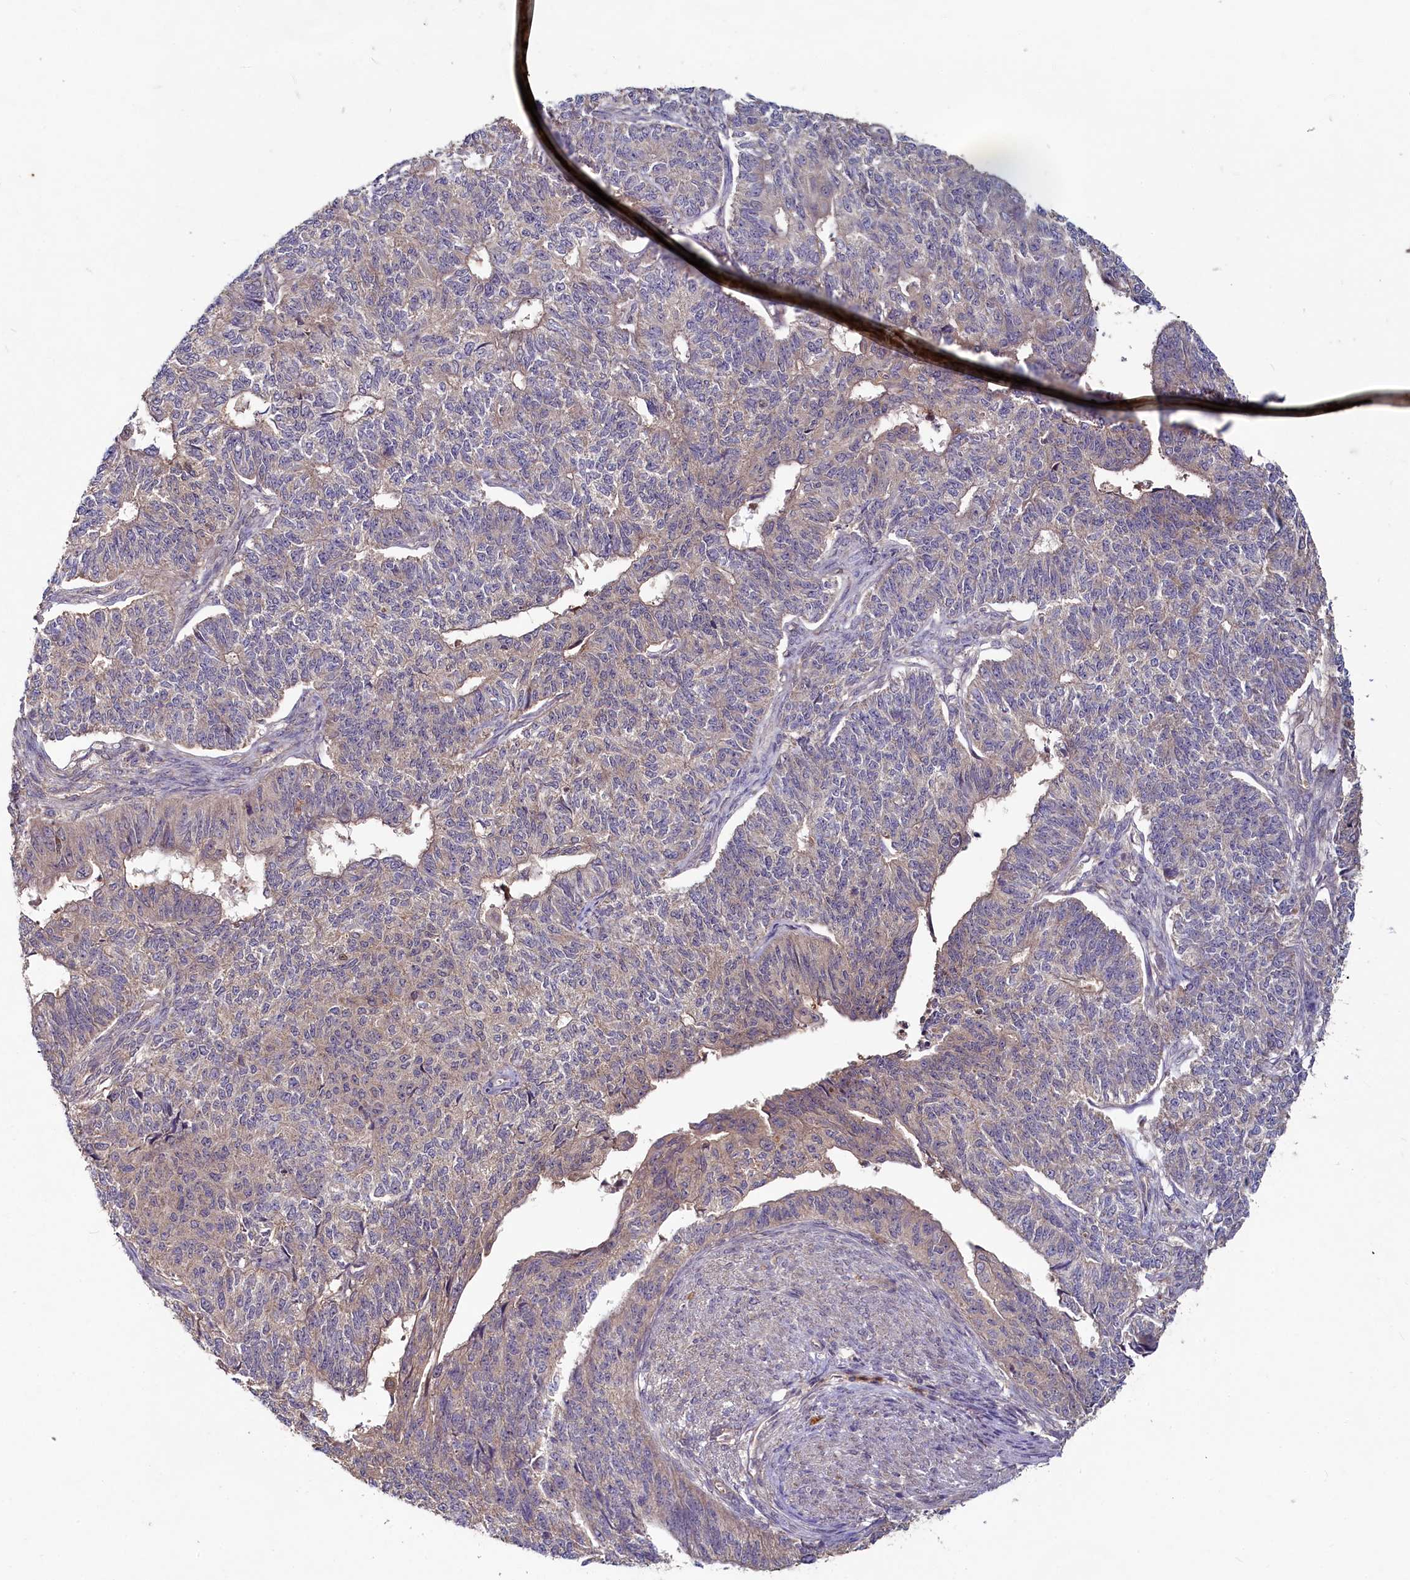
{"staining": {"intensity": "weak", "quantity": "<25%", "location": "cytoplasmic/membranous"}, "tissue": "endometrial cancer", "cell_type": "Tumor cells", "image_type": "cancer", "snomed": [{"axis": "morphology", "description": "Adenocarcinoma, NOS"}, {"axis": "topography", "description": "Endometrium"}], "caption": "DAB (3,3'-diaminobenzidine) immunohistochemical staining of endometrial cancer (adenocarcinoma) demonstrates no significant positivity in tumor cells.", "gene": "HERC3", "patient": {"sex": "female", "age": 32}}